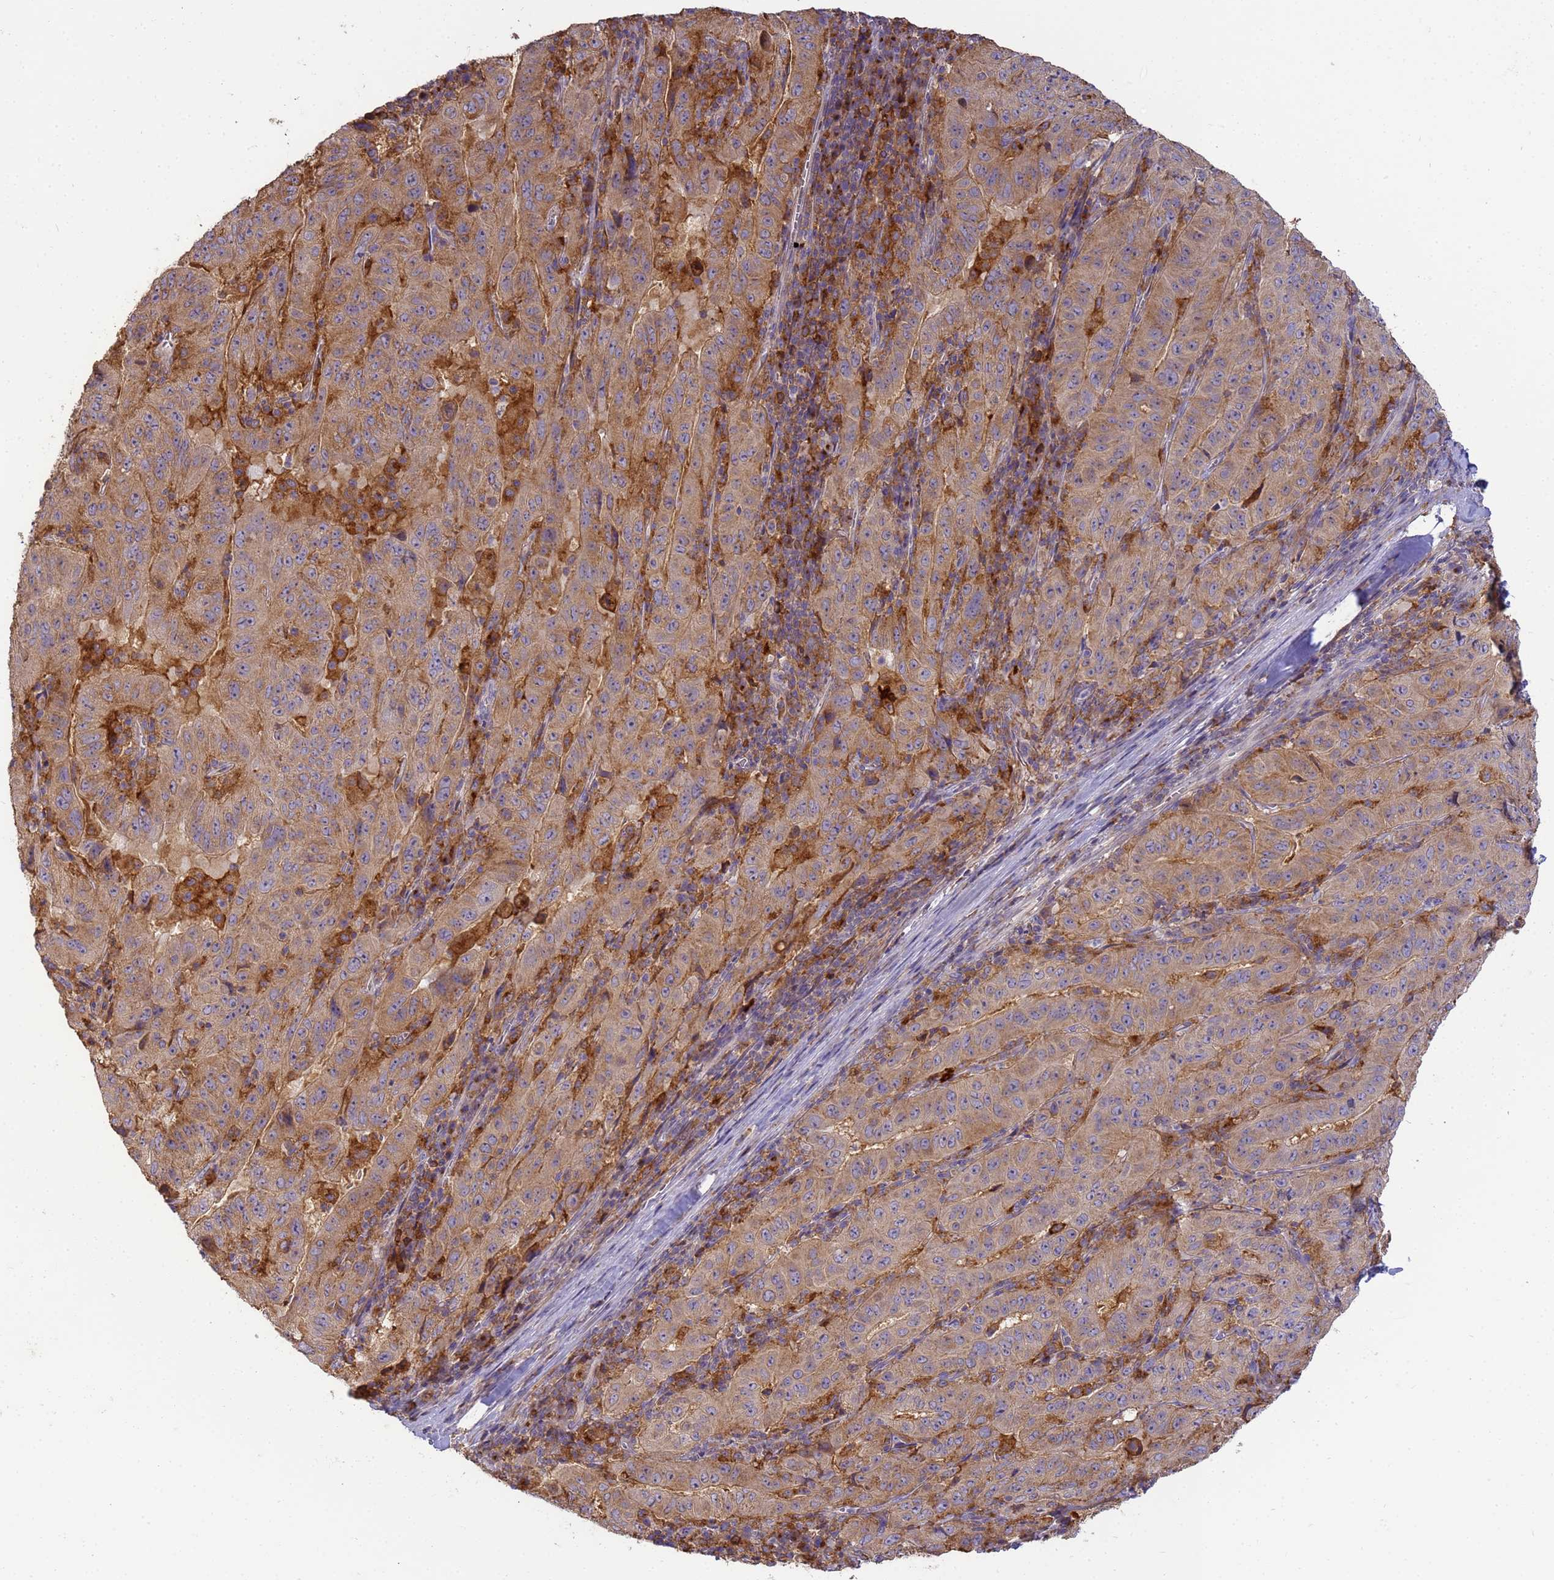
{"staining": {"intensity": "weak", "quantity": ">75%", "location": "cytoplasmic/membranous"}, "tissue": "pancreatic cancer", "cell_type": "Tumor cells", "image_type": "cancer", "snomed": [{"axis": "morphology", "description": "Adenocarcinoma, NOS"}, {"axis": "topography", "description": "Pancreas"}], "caption": "Brown immunohistochemical staining in human pancreatic cancer (adenocarcinoma) reveals weak cytoplasmic/membranous staining in approximately >75% of tumor cells.", "gene": "M6PR", "patient": {"sex": "male", "age": 63}}